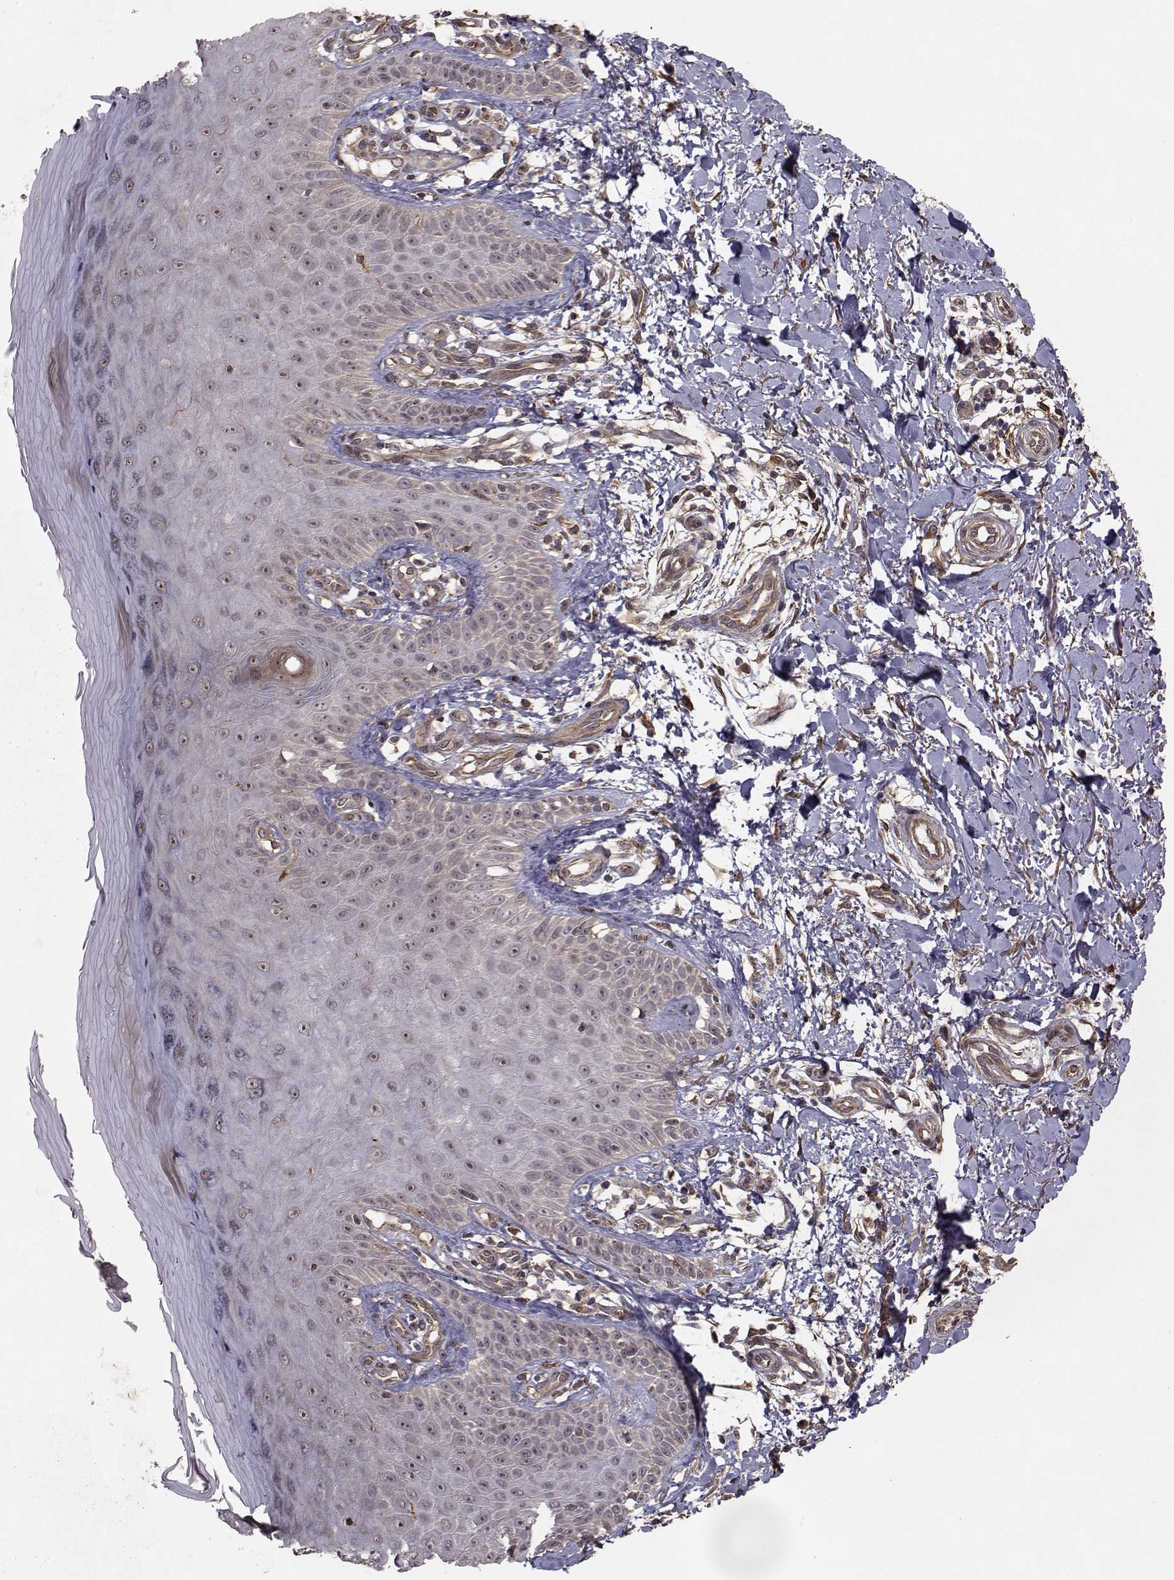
{"staining": {"intensity": "moderate", "quantity": ">75%", "location": "cytoplasmic/membranous"}, "tissue": "skin", "cell_type": "Fibroblasts", "image_type": "normal", "snomed": [{"axis": "morphology", "description": "Normal tissue, NOS"}, {"axis": "morphology", "description": "Inflammation, NOS"}, {"axis": "morphology", "description": "Fibrosis, NOS"}, {"axis": "topography", "description": "Skin"}], "caption": "Approximately >75% of fibroblasts in unremarkable human skin exhibit moderate cytoplasmic/membranous protein expression as visualized by brown immunohistochemical staining.", "gene": "TRIP10", "patient": {"sex": "male", "age": 71}}